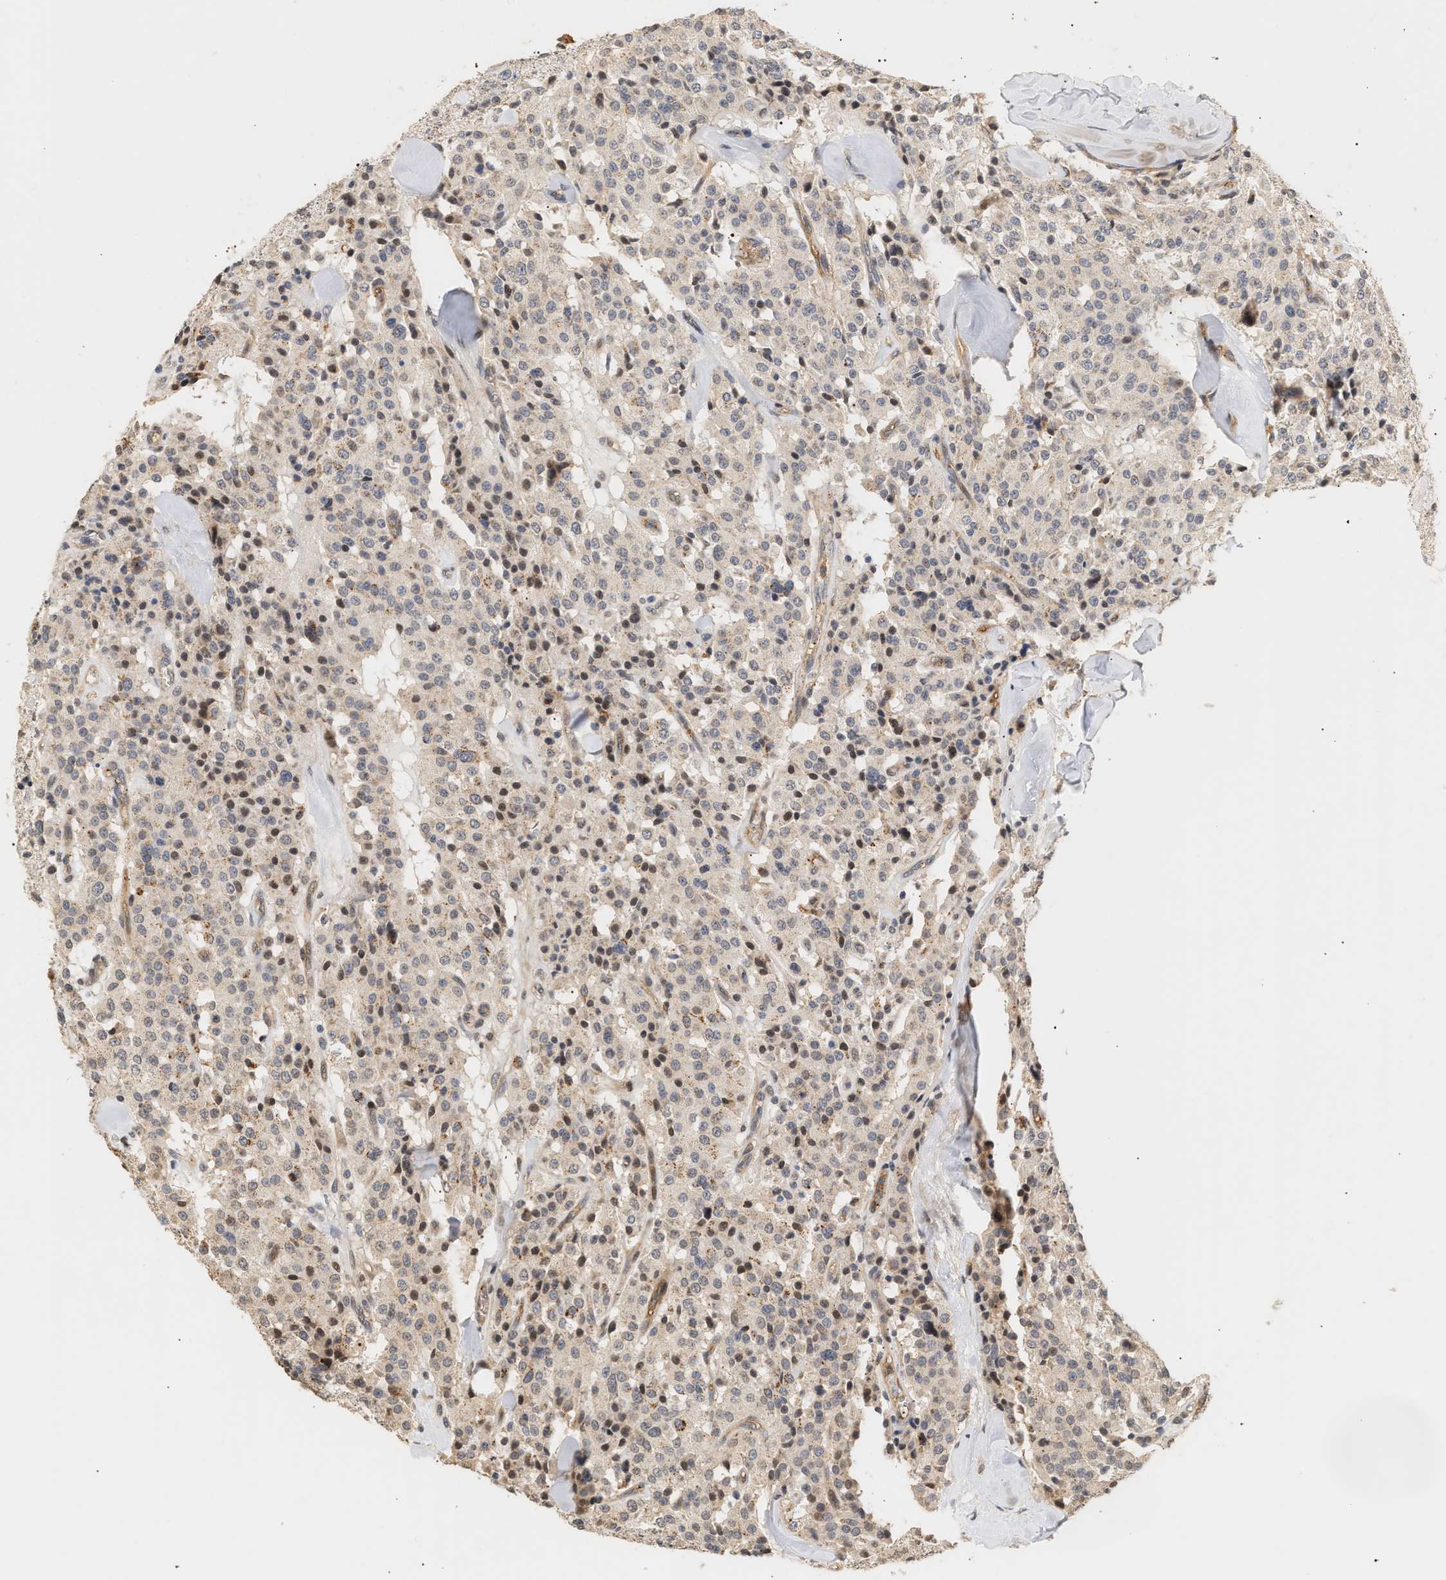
{"staining": {"intensity": "moderate", "quantity": "25%-75%", "location": "nuclear"}, "tissue": "carcinoid", "cell_type": "Tumor cells", "image_type": "cancer", "snomed": [{"axis": "morphology", "description": "Carcinoid, malignant, NOS"}, {"axis": "topography", "description": "Lung"}], "caption": "Carcinoid (malignant) stained with a protein marker exhibits moderate staining in tumor cells.", "gene": "PLXND1", "patient": {"sex": "male", "age": 30}}